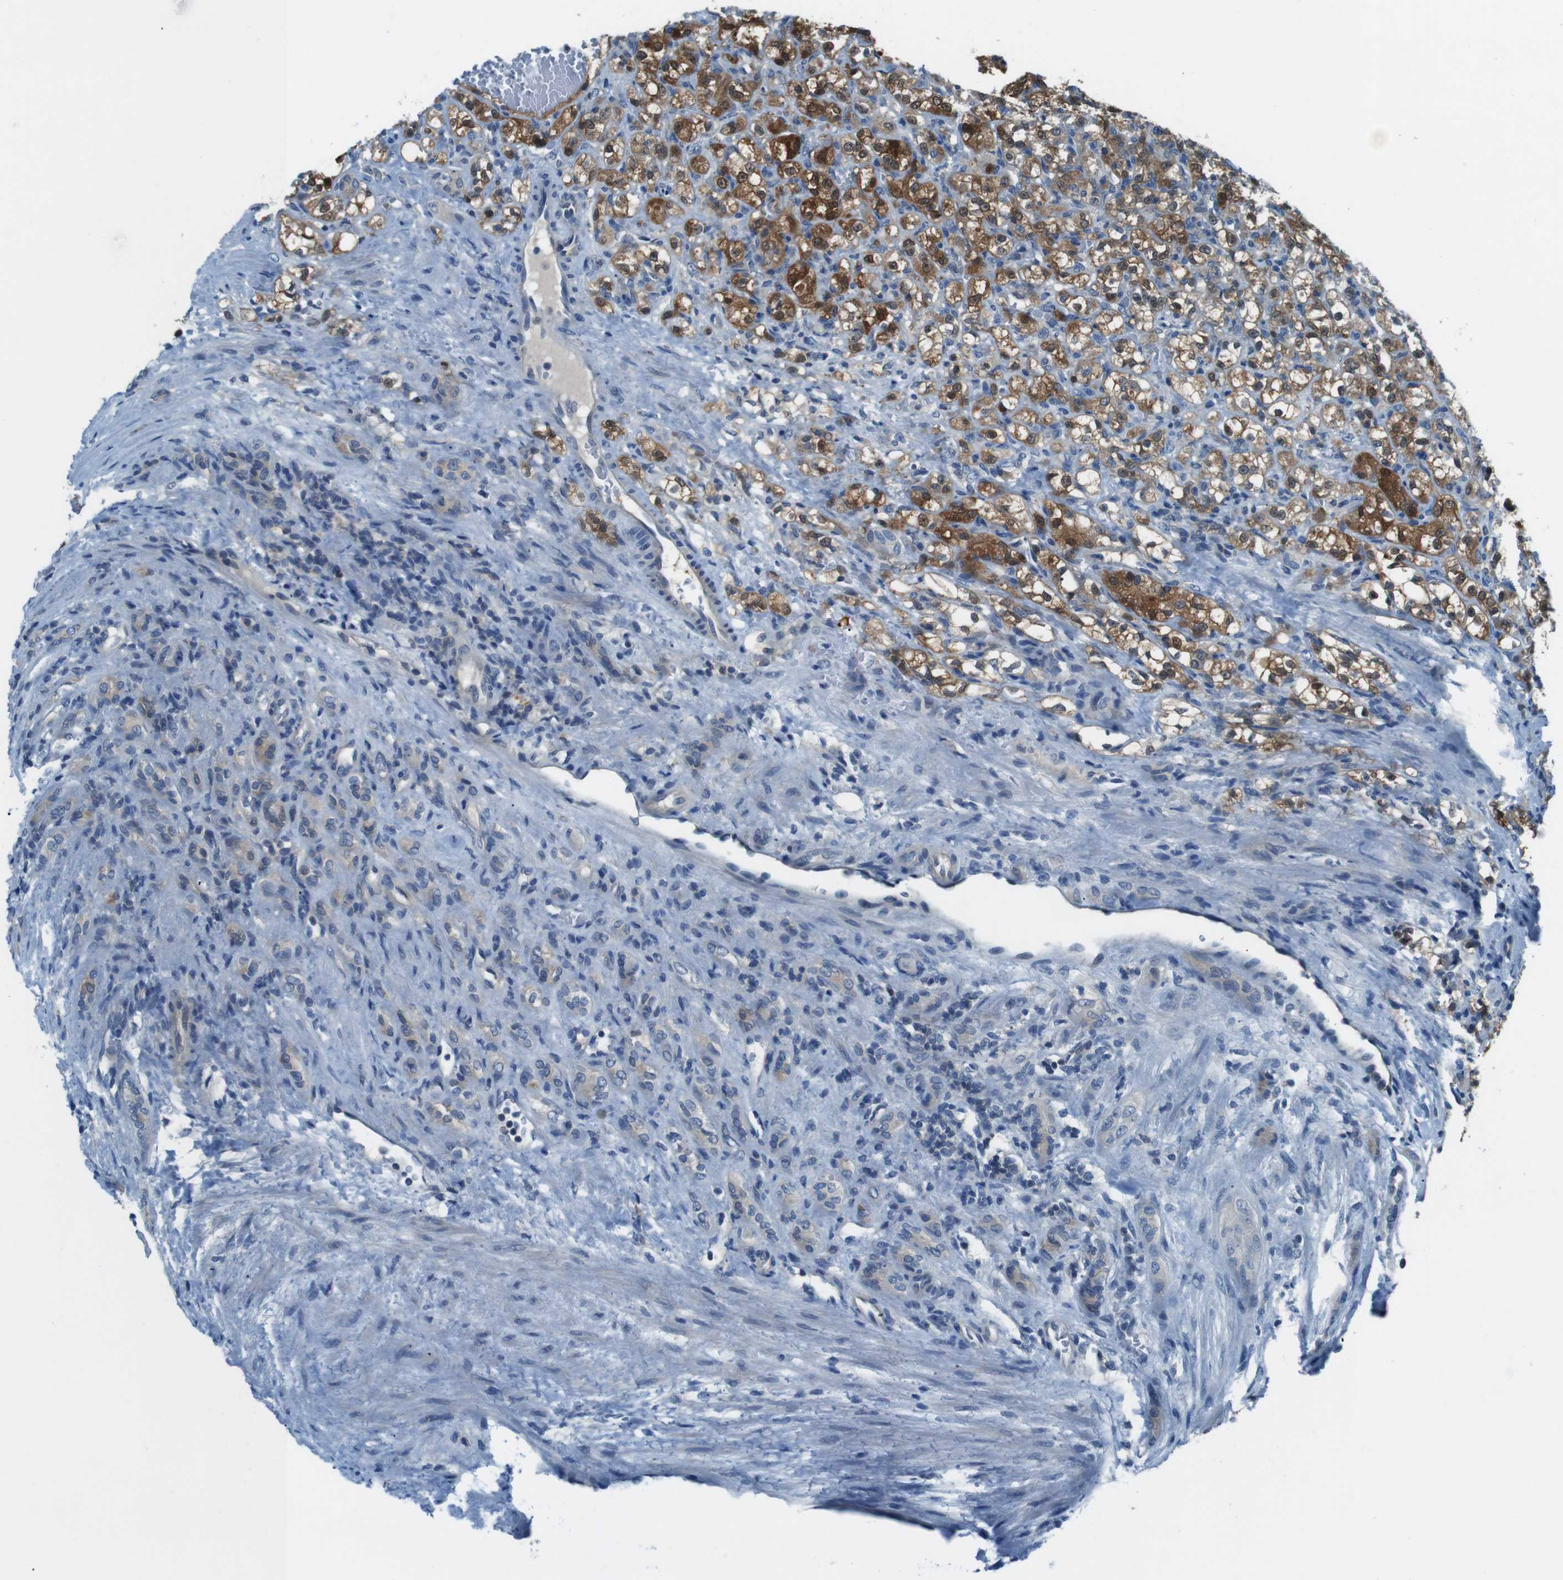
{"staining": {"intensity": "strong", "quantity": ">75%", "location": "cytoplasmic/membranous,nuclear"}, "tissue": "renal cancer", "cell_type": "Tumor cells", "image_type": "cancer", "snomed": [{"axis": "morphology", "description": "Adenocarcinoma, NOS"}, {"axis": "topography", "description": "Kidney"}], "caption": "Brown immunohistochemical staining in human renal cancer (adenocarcinoma) demonstrates strong cytoplasmic/membranous and nuclear staining in about >75% of tumor cells.", "gene": "NANOS2", "patient": {"sex": "male", "age": 61}}